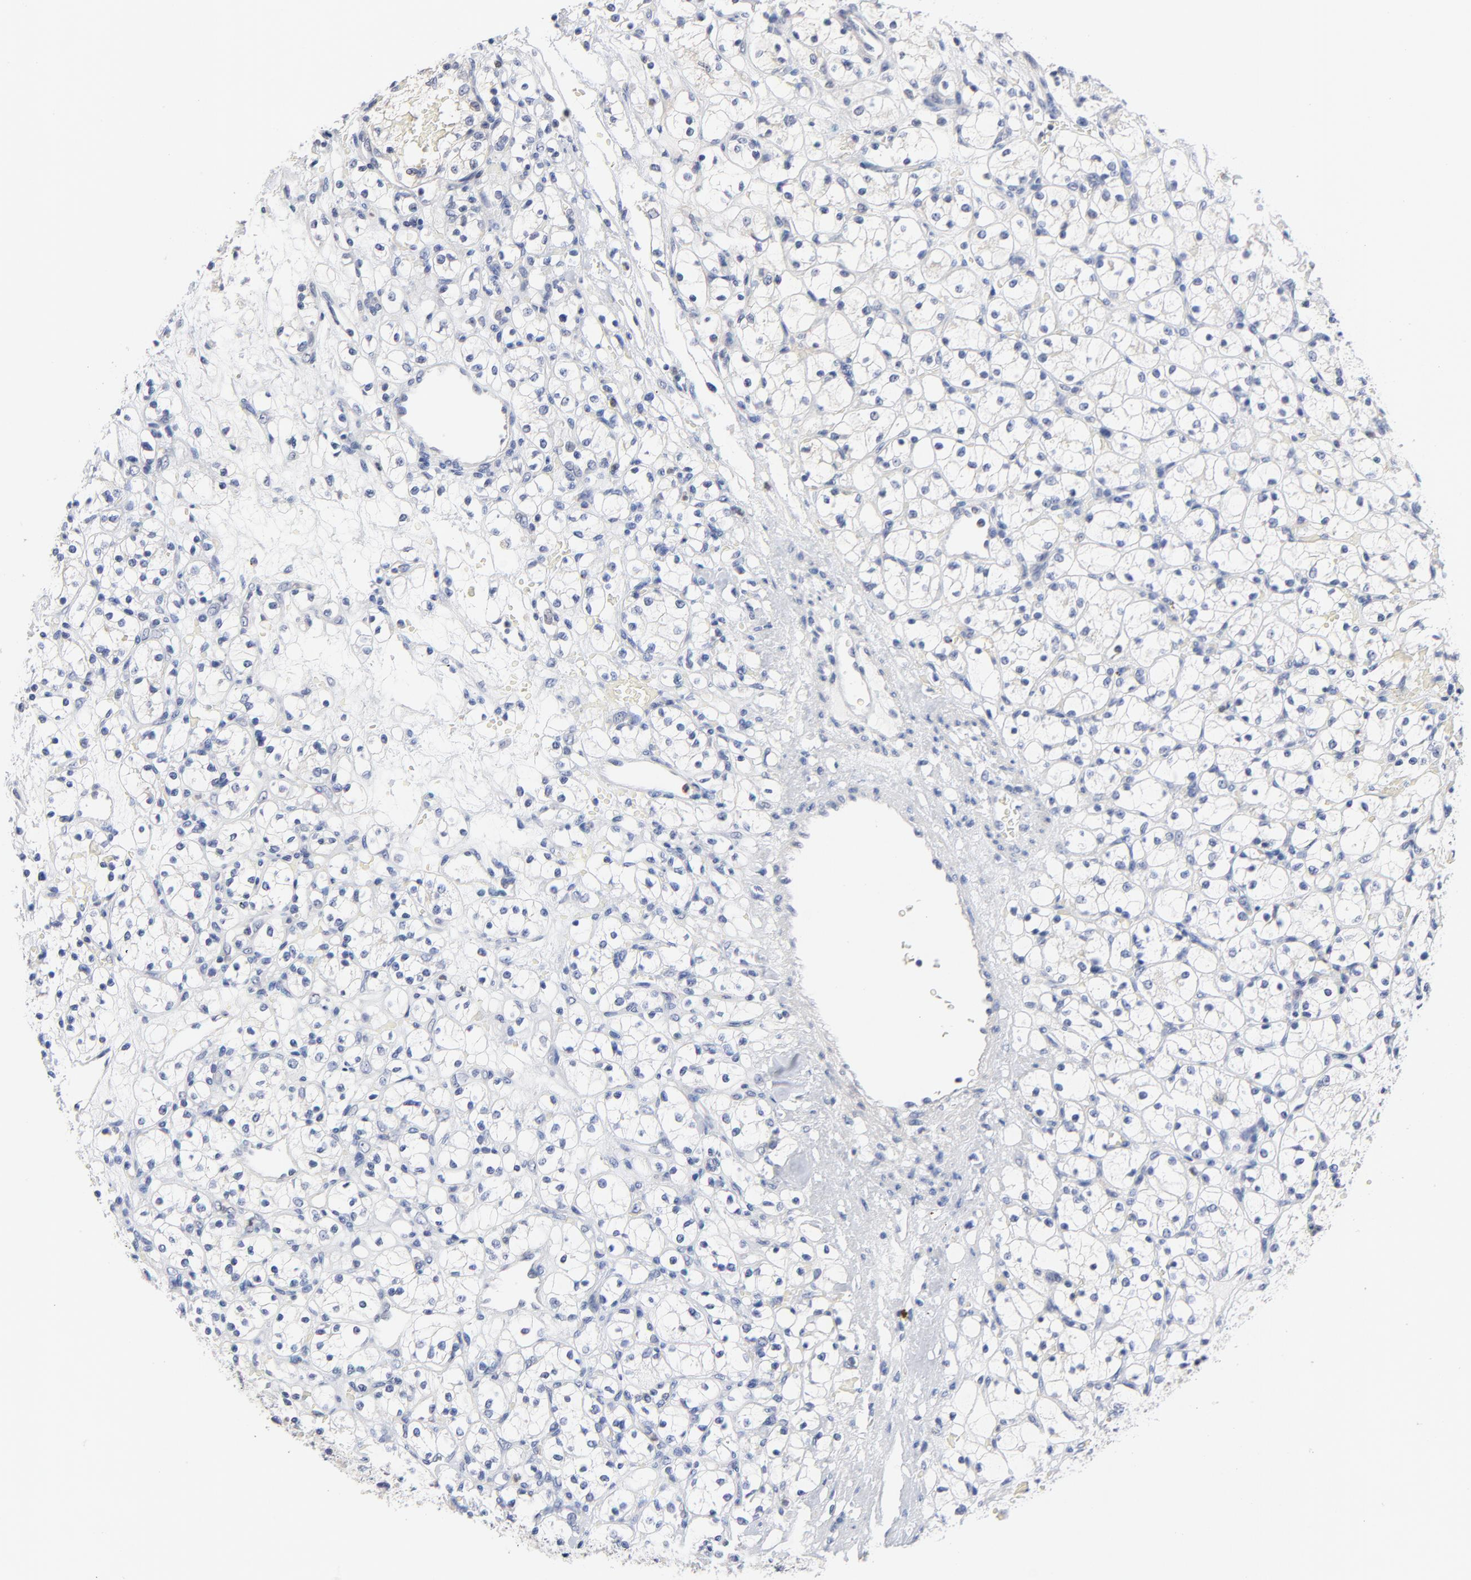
{"staining": {"intensity": "negative", "quantity": "none", "location": "none"}, "tissue": "renal cancer", "cell_type": "Tumor cells", "image_type": "cancer", "snomed": [{"axis": "morphology", "description": "Adenocarcinoma, NOS"}, {"axis": "topography", "description": "Kidney"}], "caption": "Histopathology image shows no protein expression in tumor cells of adenocarcinoma (renal) tissue.", "gene": "AADAC", "patient": {"sex": "female", "age": 60}}